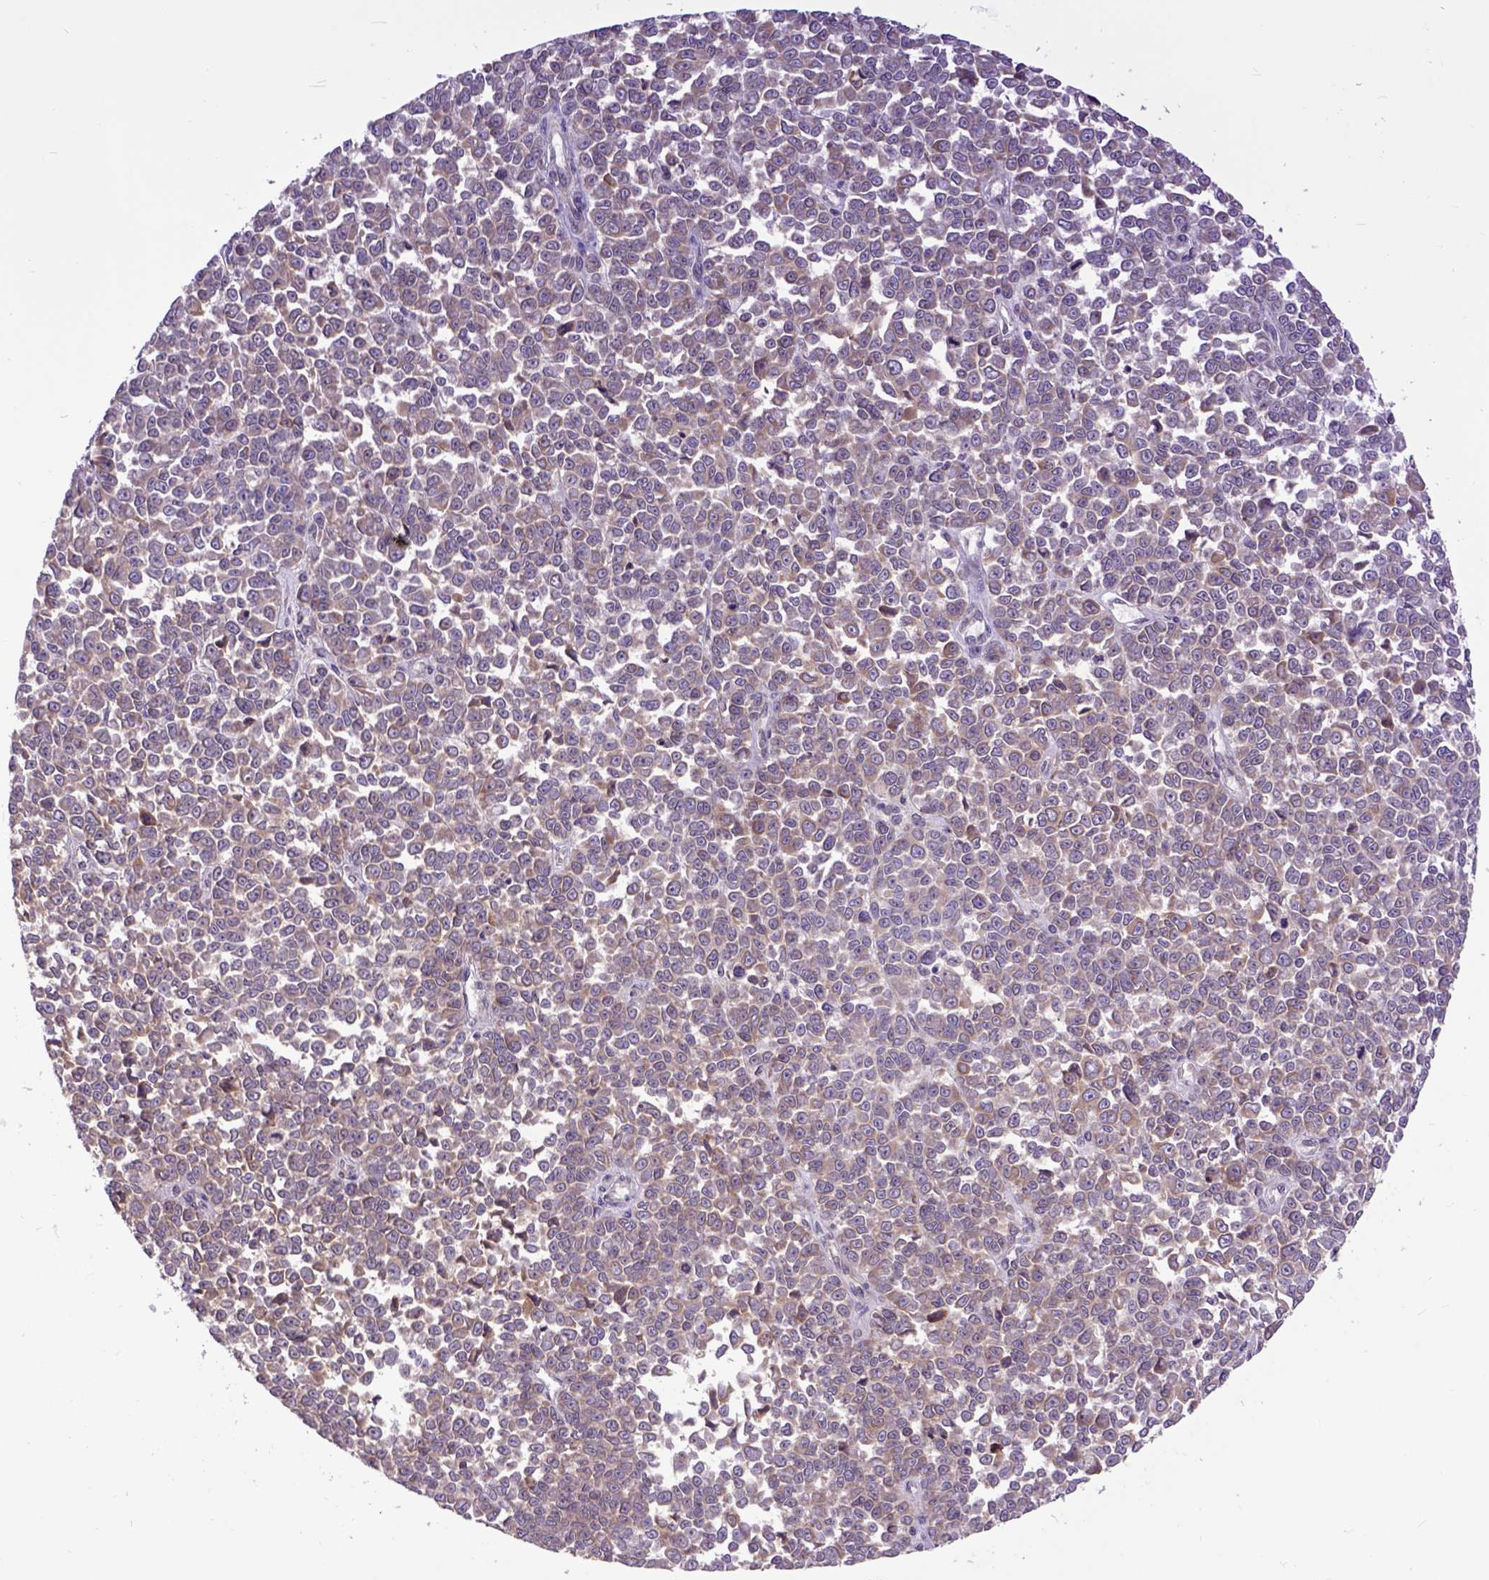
{"staining": {"intensity": "weak", "quantity": "25%-75%", "location": "cytoplasmic/membranous"}, "tissue": "melanoma", "cell_type": "Tumor cells", "image_type": "cancer", "snomed": [{"axis": "morphology", "description": "Malignant melanoma, NOS"}, {"axis": "topography", "description": "Skin"}], "caption": "Tumor cells display low levels of weak cytoplasmic/membranous staining in about 25%-75% of cells in malignant melanoma.", "gene": "ARL1", "patient": {"sex": "female", "age": 95}}